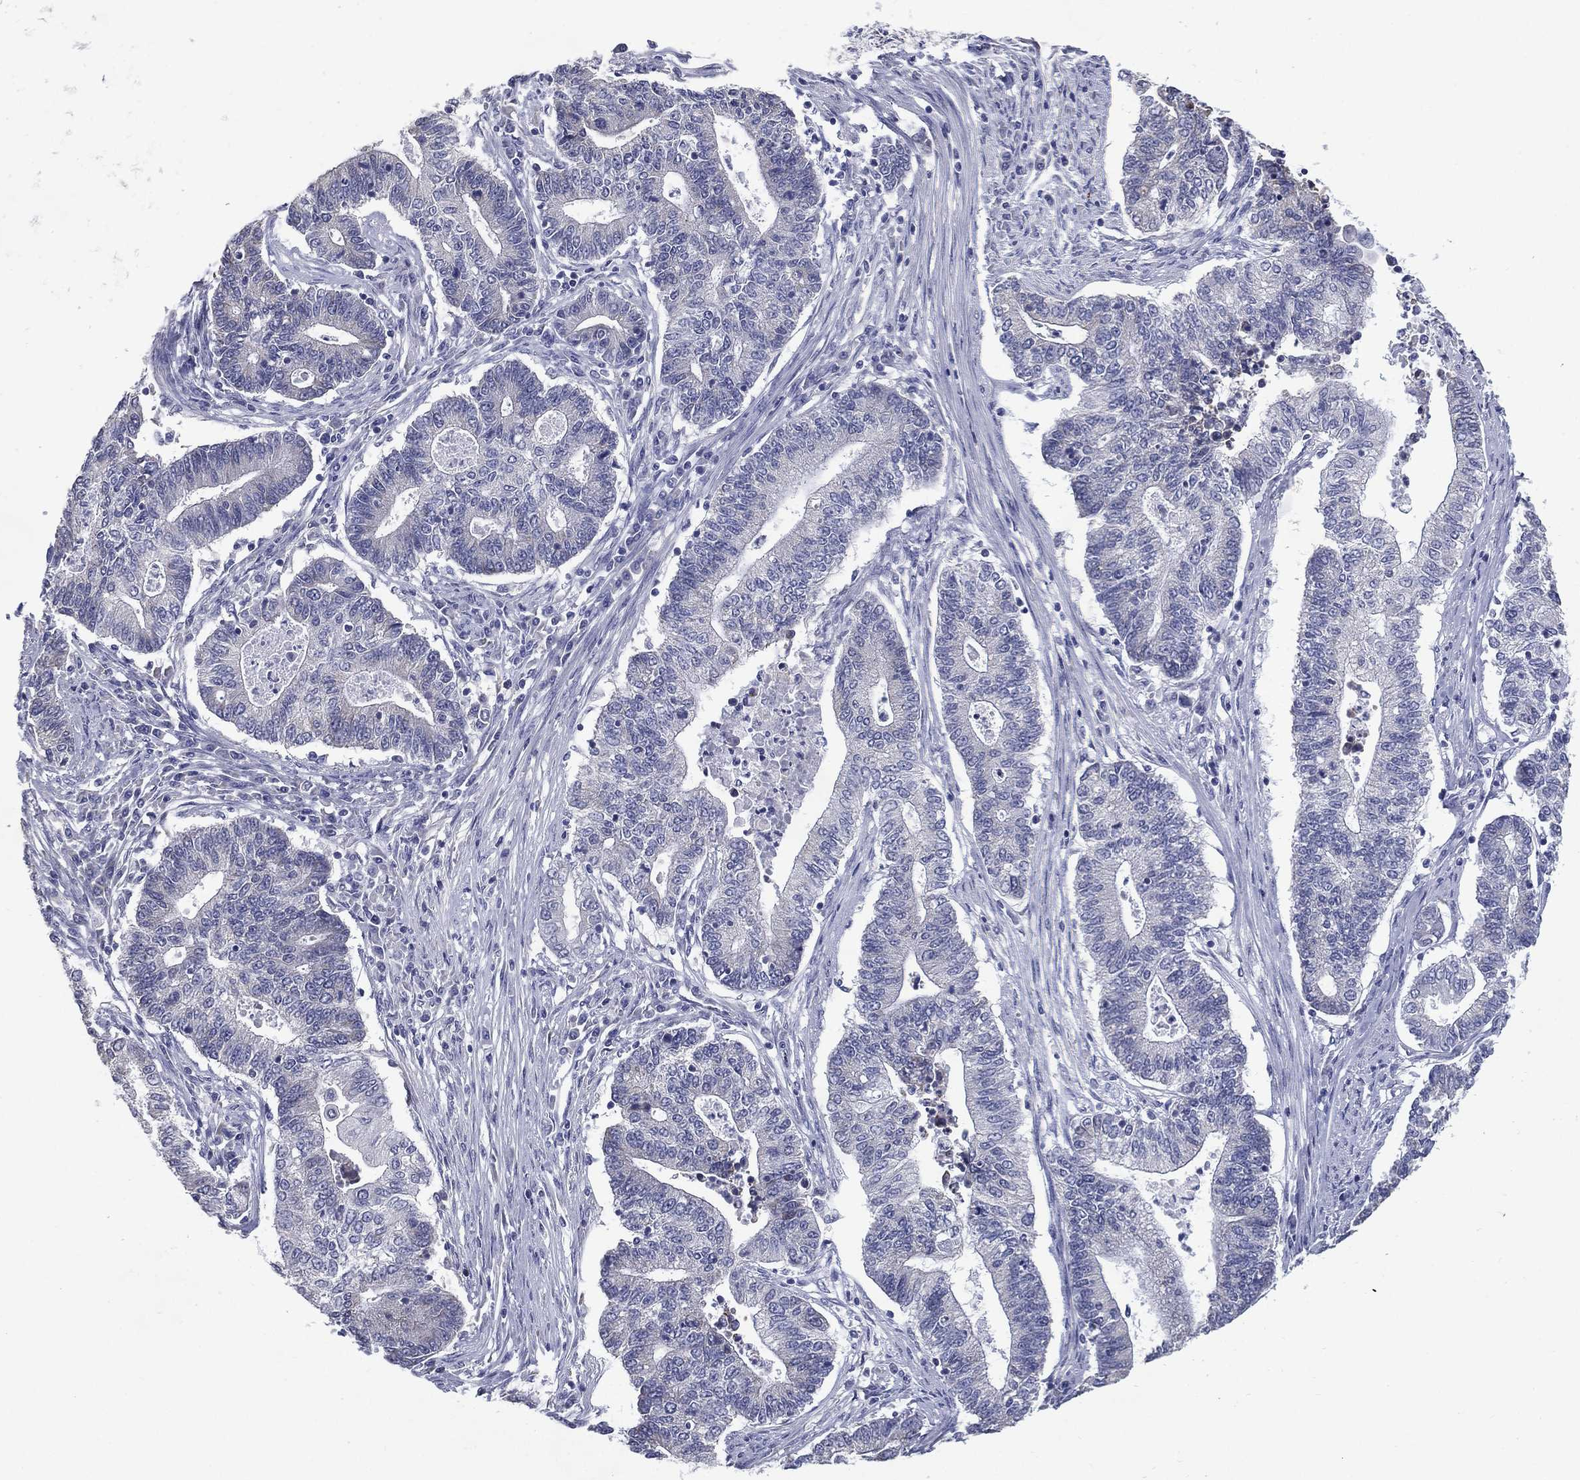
{"staining": {"intensity": "negative", "quantity": "none", "location": "none"}, "tissue": "endometrial cancer", "cell_type": "Tumor cells", "image_type": "cancer", "snomed": [{"axis": "morphology", "description": "Adenocarcinoma, NOS"}, {"axis": "topography", "description": "Uterus"}, {"axis": "topography", "description": "Endometrium"}], "caption": "Tumor cells are negative for protein expression in human adenocarcinoma (endometrial). Nuclei are stained in blue.", "gene": "C19orf18", "patient": {"sex": "female", "age": 54}}